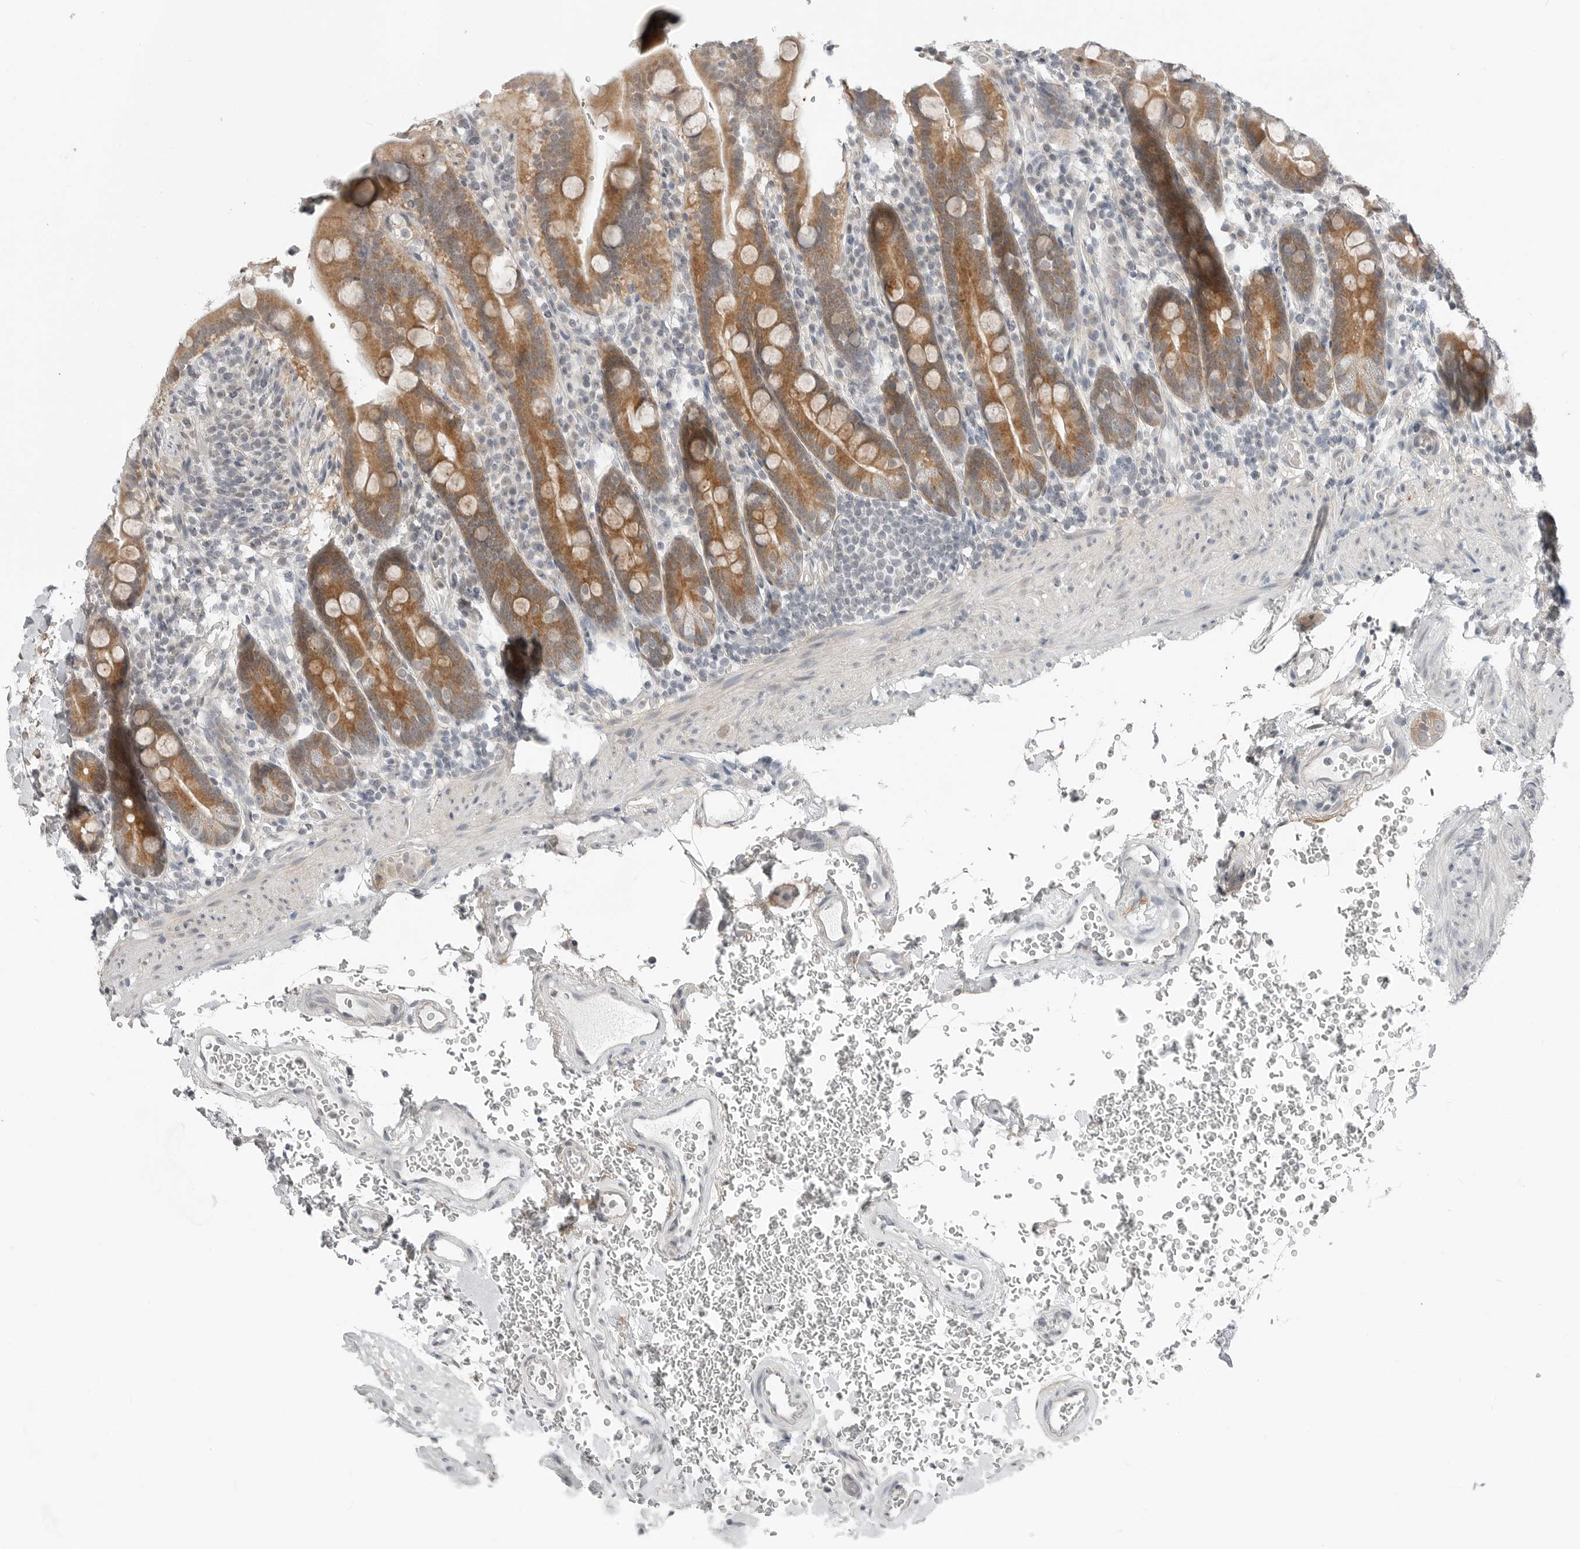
{"staining": {"intensity": "moderate", "quantity": ">75%", "location": "cytoplasmic/membranous"}, "tissue": "duodenum", "cell_type": "Glandular cells", "image_type": "normal", "snomed": [{"axis": "morphology", "description": "Normal tissue, NOS"}, {"axis": "topography", "description": "Duodenum"}], "caption": "Protein expression analysis of benign human duodenum reveals moderate cytoplasmic/membranous positivity in about >75% of glandular cells. Nuclei are stained in blue.", "gene": "FCRLB", "patient": {"sex": "male", "age": 54}}